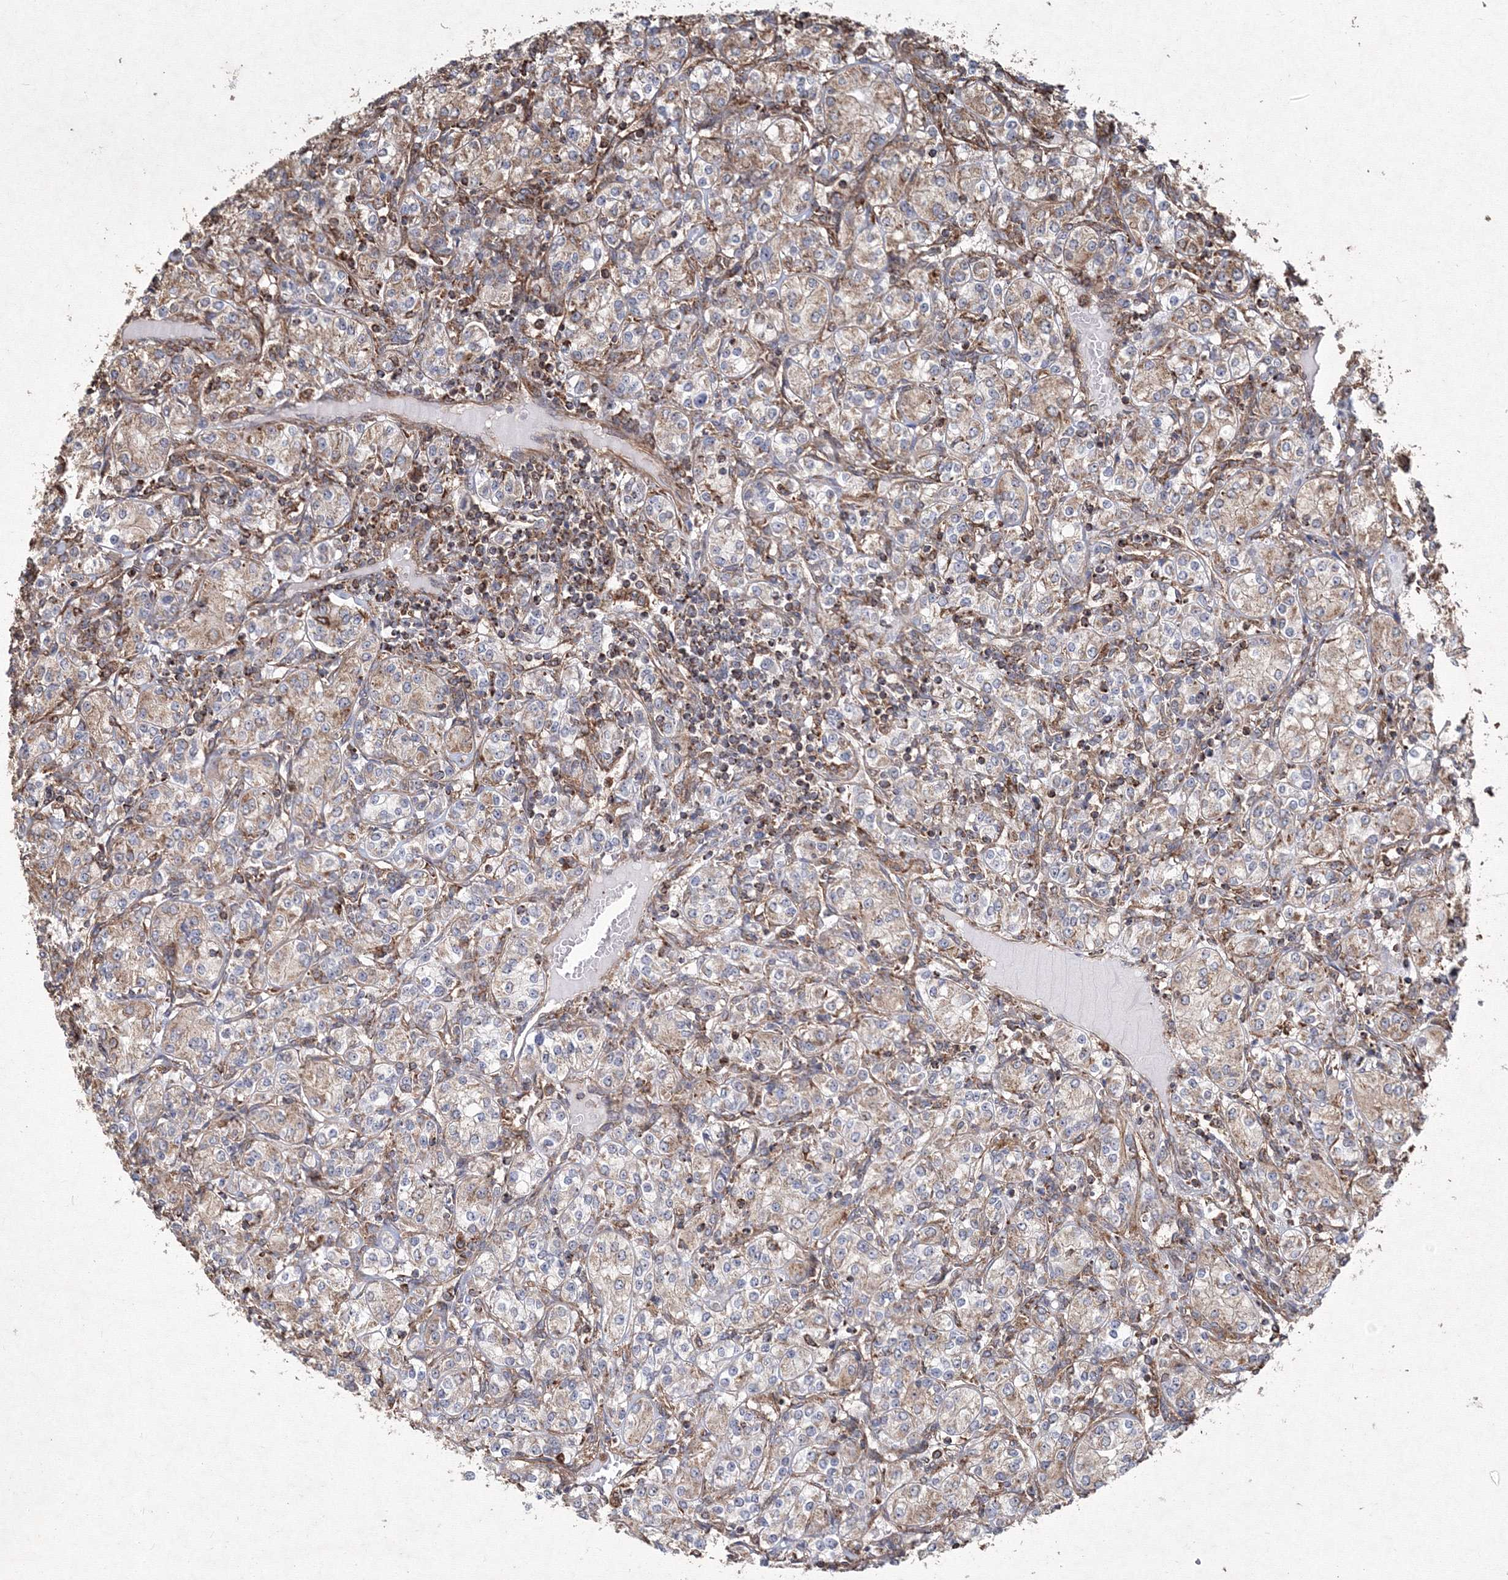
{"staining": {"intensity": "weak", "quantity": "25%-75%", "location": "cytoplasmic/membranous"}, "tissue": "renal cancer", "cell_type": "Tumor cells", "image_type": "cancer", "snomed": [{"axis": "morphology", "description": "Adenocarcinoma, NOS"}, {"axis": "topography", "description": "Kidney"}], "caption": "Brown immunohistochemical staining in renal adenocarcinoma demonstrates weak cytoplasmic/membranous positivity in approximately 25%-75% of tumor cells.", "gene": "TMEM139", "patient": {"sex": "male", "age": 77}}